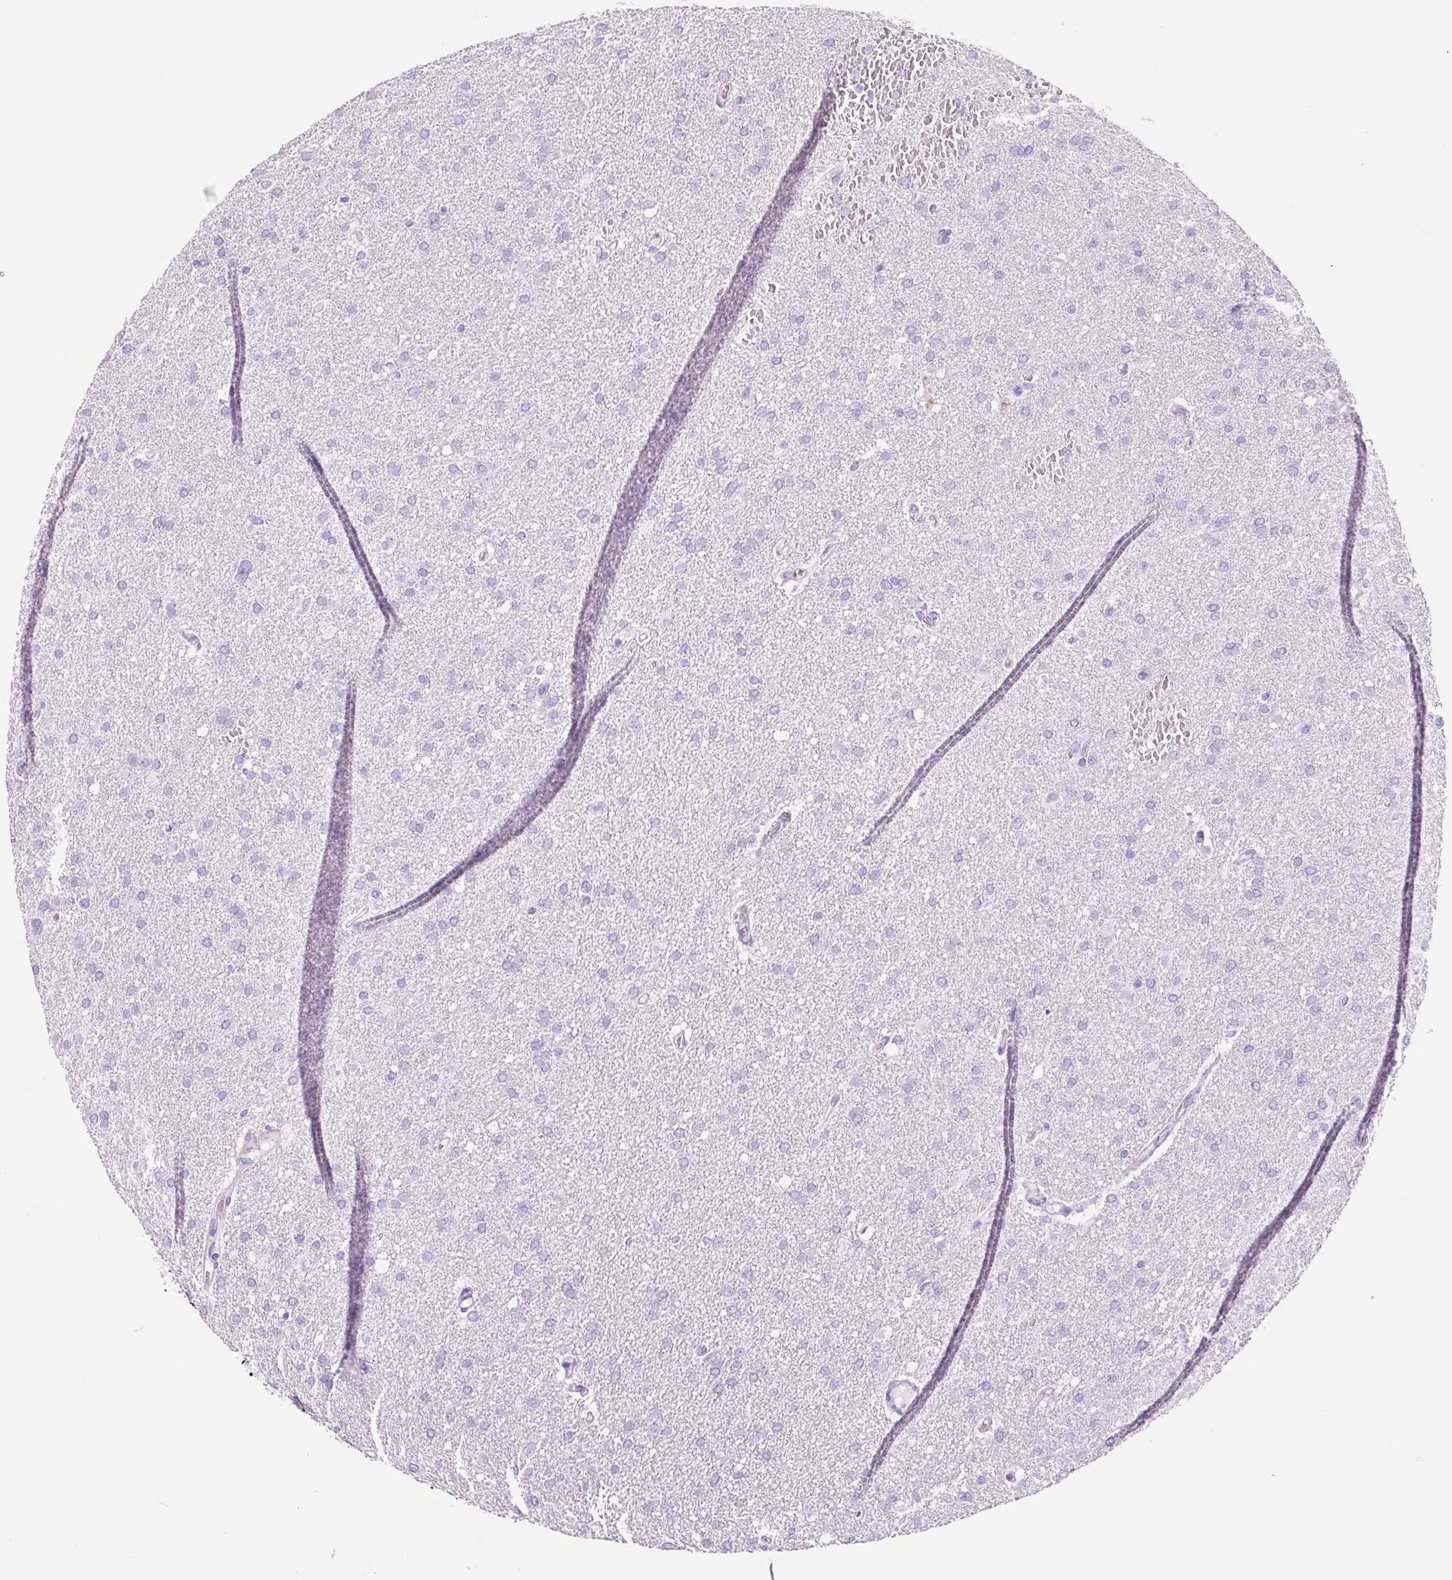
{"staining": {"intensity": "negative", "quantity": "none", "location": "none"}, "tissue": "glioma", "cell_type": "Tumor cells", "image_type": "cancer", "snomed": [{"axis": "morphology", "description": "Glioma, malignant, High grade"}, {"axis": "topography", "description": "Cerebral cortex"}], "caption": "This is a image of immunohistochemistry staining of malignant glioma (high-grade), which shows no positivity in tumor cells.", "gene": "ADSS1", "patient": {"sex": "female", "age": 36}}